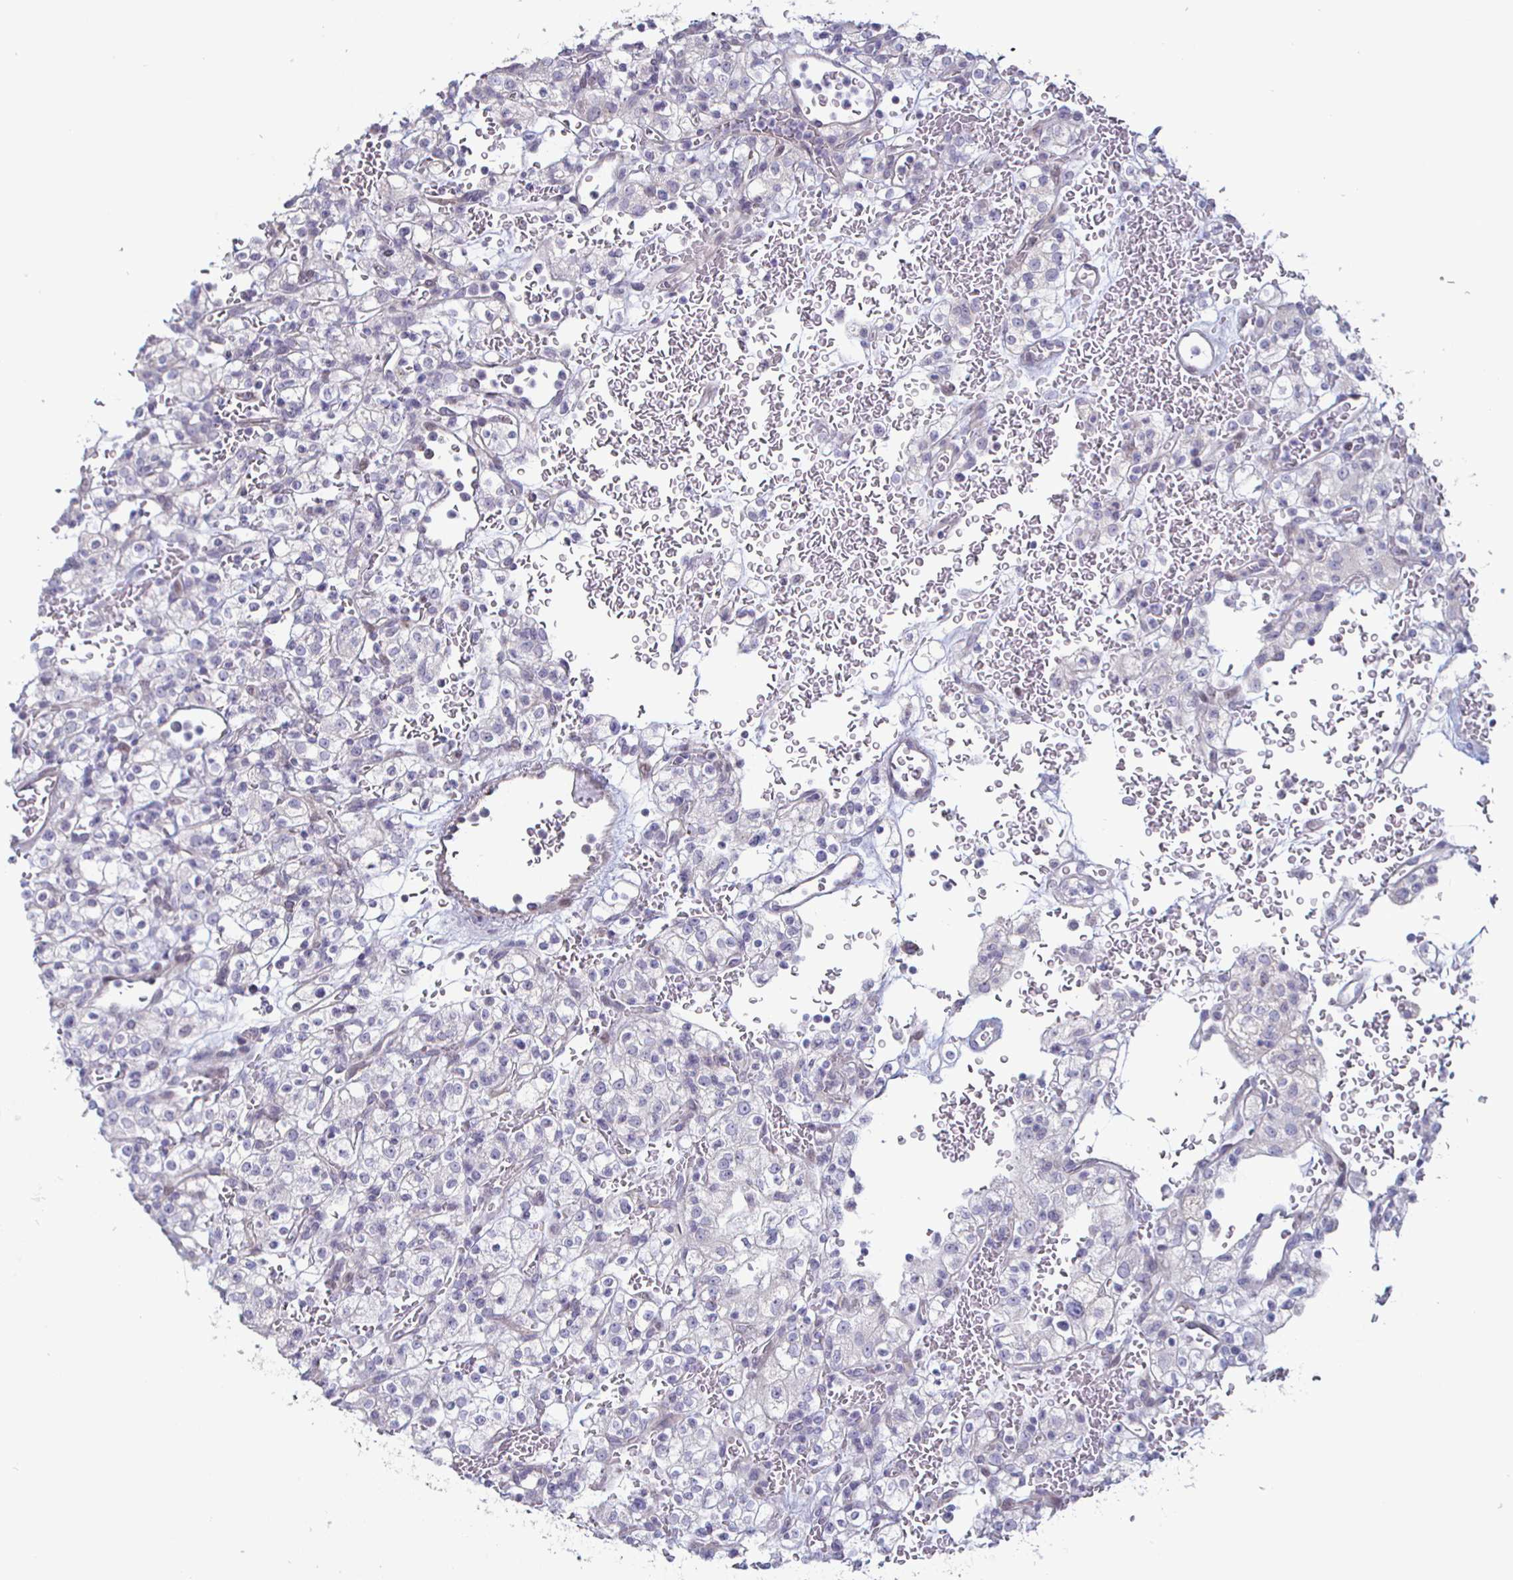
{"staining": {"intensity": "negative", "quantity": "none", "location": "none"}, "tissue": "renal cancer", "cell_type": "Tumor cells", "image_type": "cancer", "snomed": [{"axis": "morphology", "description": "Normal tissue, NOS"}, {"axis": "morphology", "description": "Adenocarcinoma, NOS"}, {"axis": "topography", "description": "Kidney"}], "caption": "Immunohistochemistry of renal adenocarcinoma reveals no staining in tumor cells.", "gene": "DMRTB1", "patient": {"sex": "female", "age": 72}}